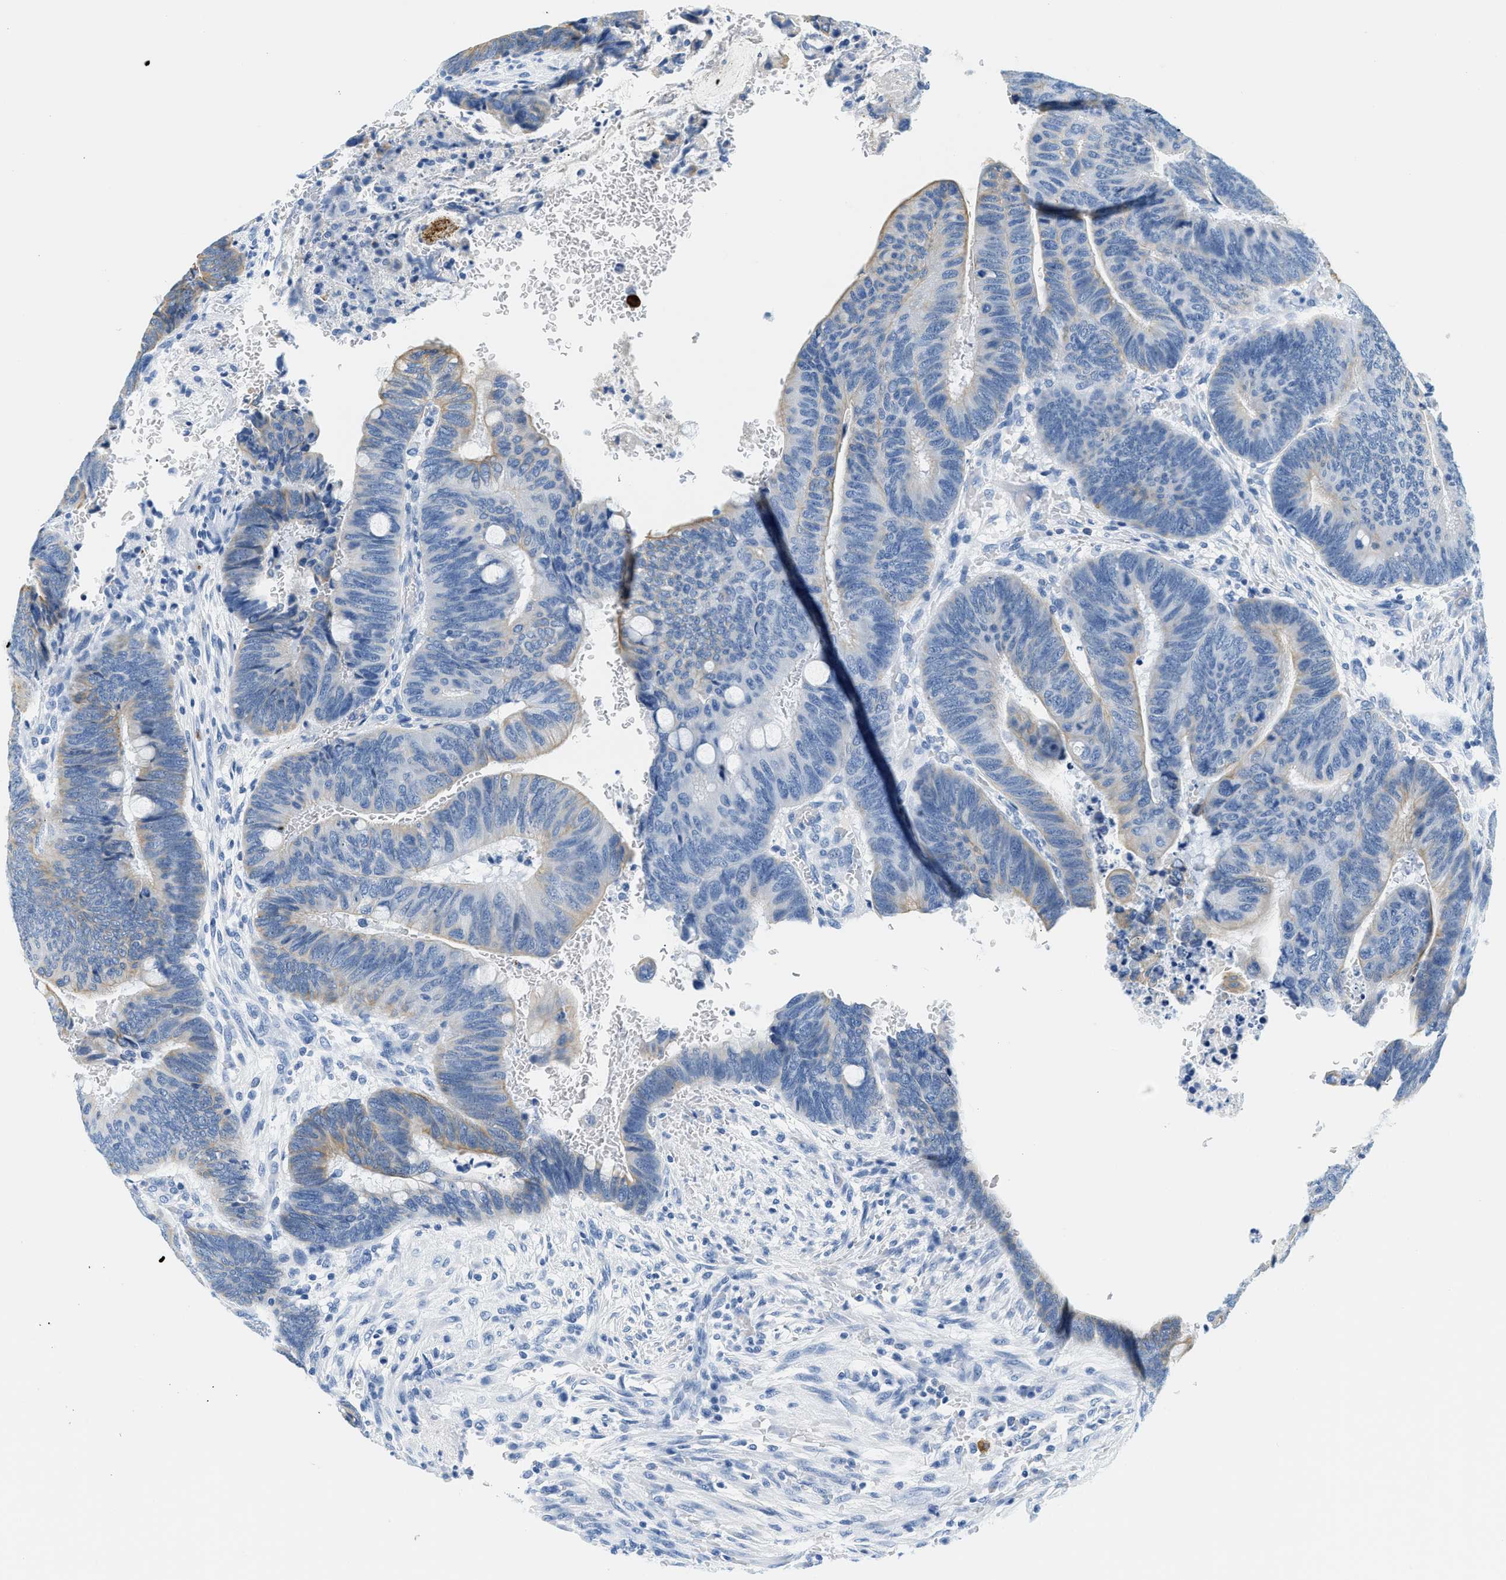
{"staining": {"intensity": "moderate", "quantity": "<25%", "location": "cytoplasmic/membranous"}, "tissue": "colorectal cancer", "cell_type": "Tumor cells", "image_type": "cancer", "snomed": [{"axis": "morphology", "description": "Normal tissue, NOS"}, {"axis": "morphology", "description": "Adenocarcinoma, NOS"}, {"axis": "topography", "description": "Rectum"}], "caption": "Tumor cells exhibit moderate cytoplasmic/membranous expression in about <25% of cells in colorectal cancer.", "gene": "STXBP2", "patient": {"sex": "male", "age": 92}}